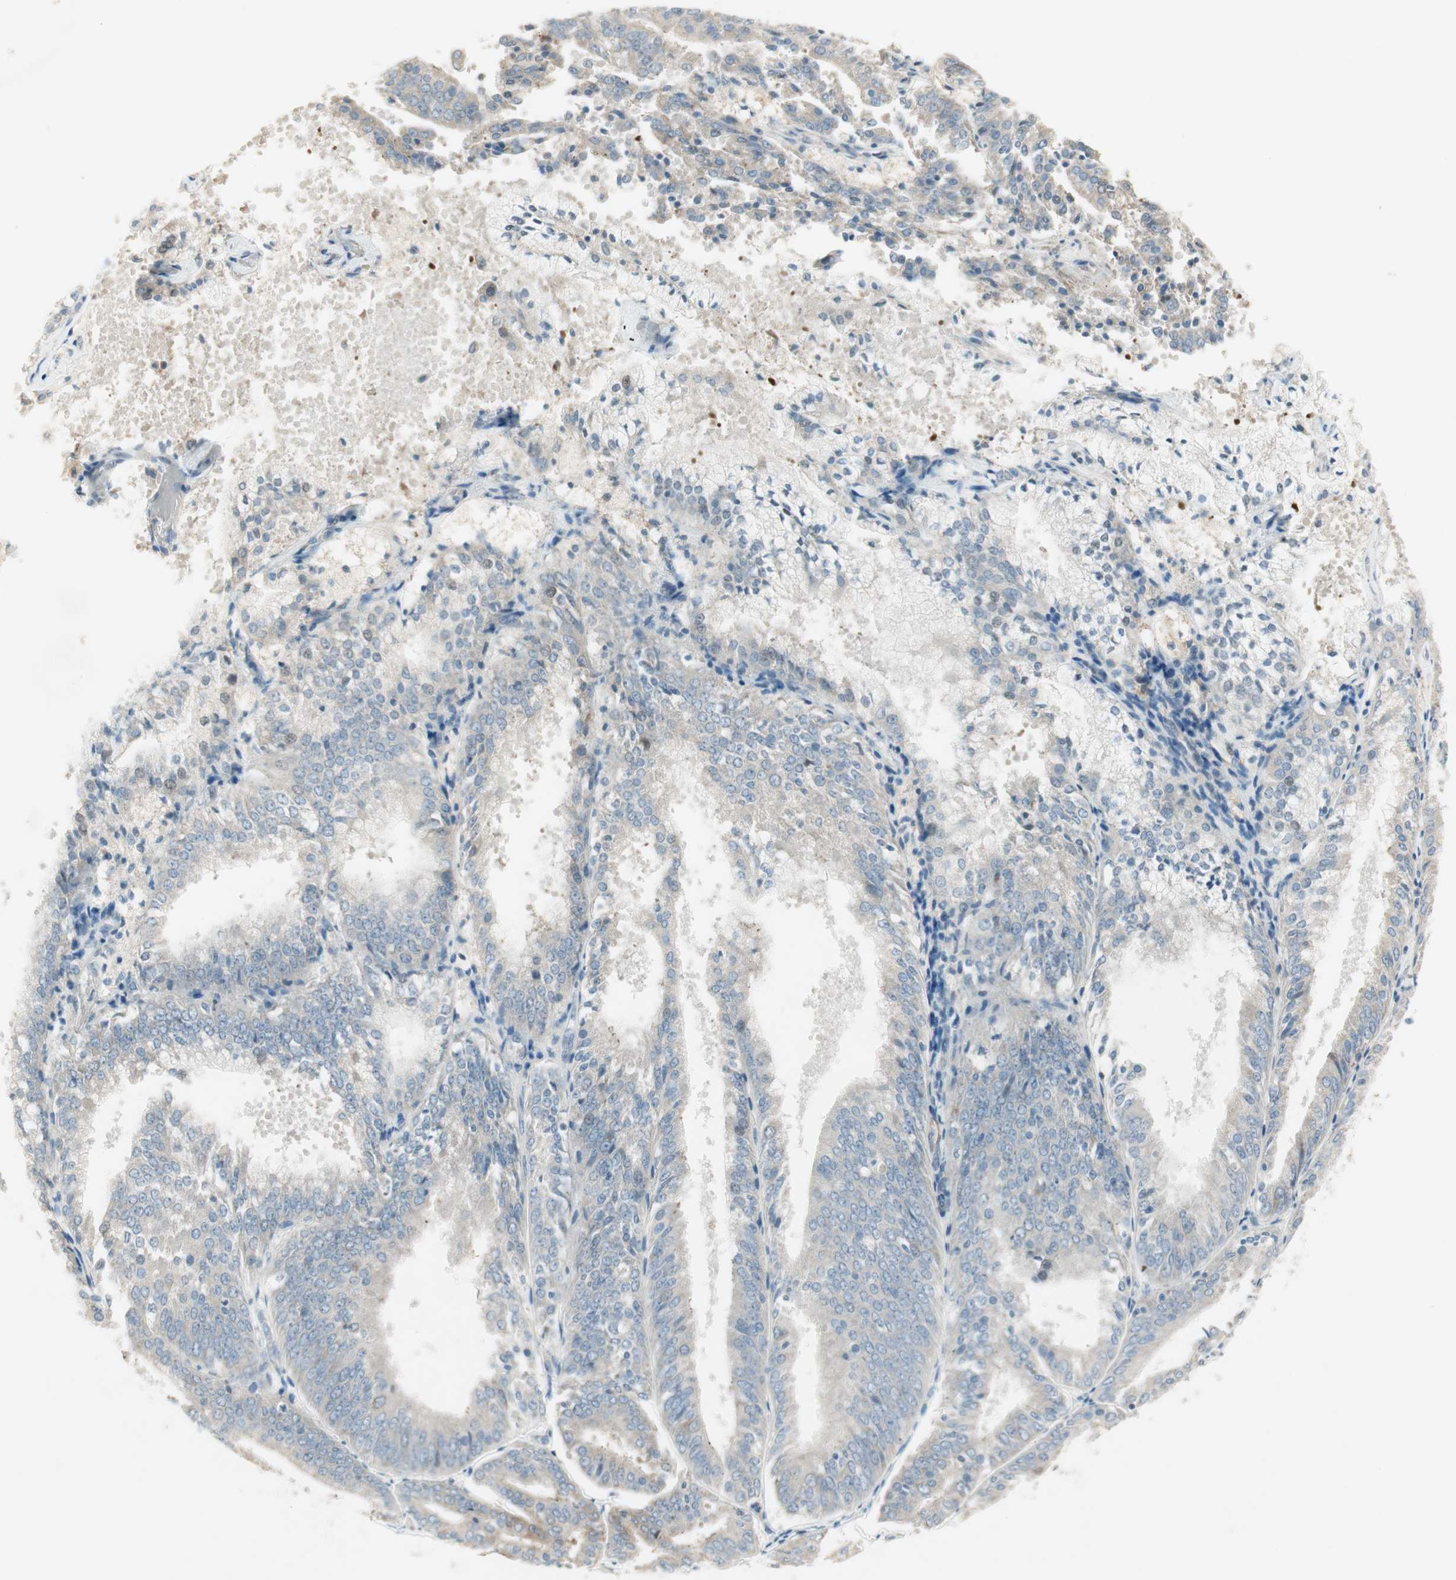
{"staining": {"intensity": "weak", "quantity": "25%-75%", "location": "cytoplasmic/membranous"}, "tissue": "endometrial cancer", "cell_type": "Tumor cells", "image_type": "cancer", "snomed": [{"axis": "morphology", "description": "Adenocarcinoma, NOS"}, {"axis": "topography", "description": "Endometrium"}], "caption": "There is low levels of weak cytoplasmic/membranous expression in tumor cells of endometrial cancer, as demonstrated by immunohistochemical staining (brown color).", "gene": "STON1-GTF2A1L", "patient": {"sex": "female", "age": 63}}